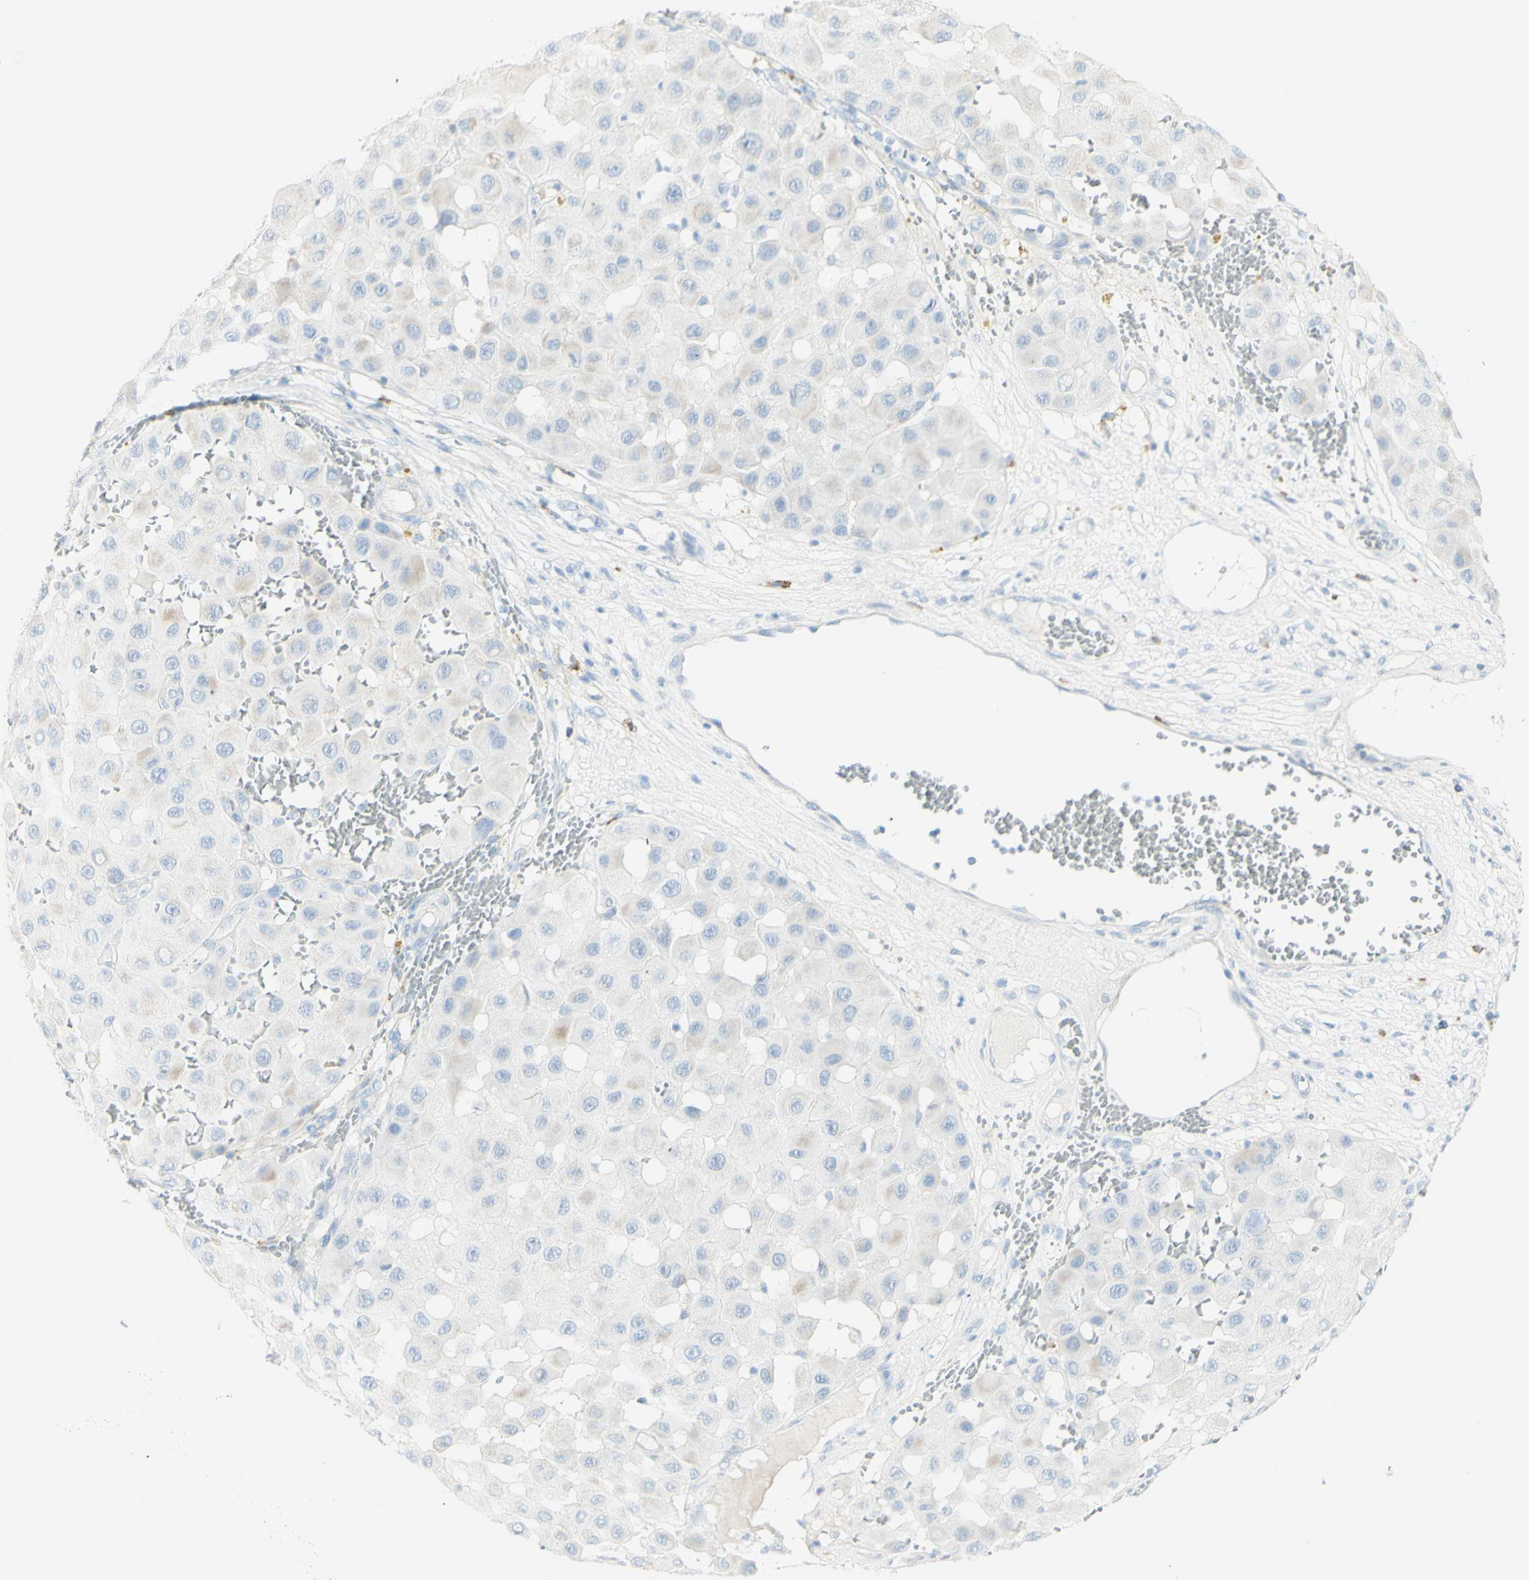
{"staining": {"intensity": "weak", "quantity": "<25%", "location": "cytoplasmic/membranous"}, "tissue": "melanoma", "cell_type": "Tumor cells", "image_type": "cancer", "snomed": [{"axis": "morphology", "description": "Malignant melanoma, NOS"}, {"axis": "topography", "description": "Skin"}], "caption": "Protein analysis of malignant melanoma reveals no significant expression in tumor cells.", "gene": "LETM1", "patient": {"sex": "female", "age": 81}}